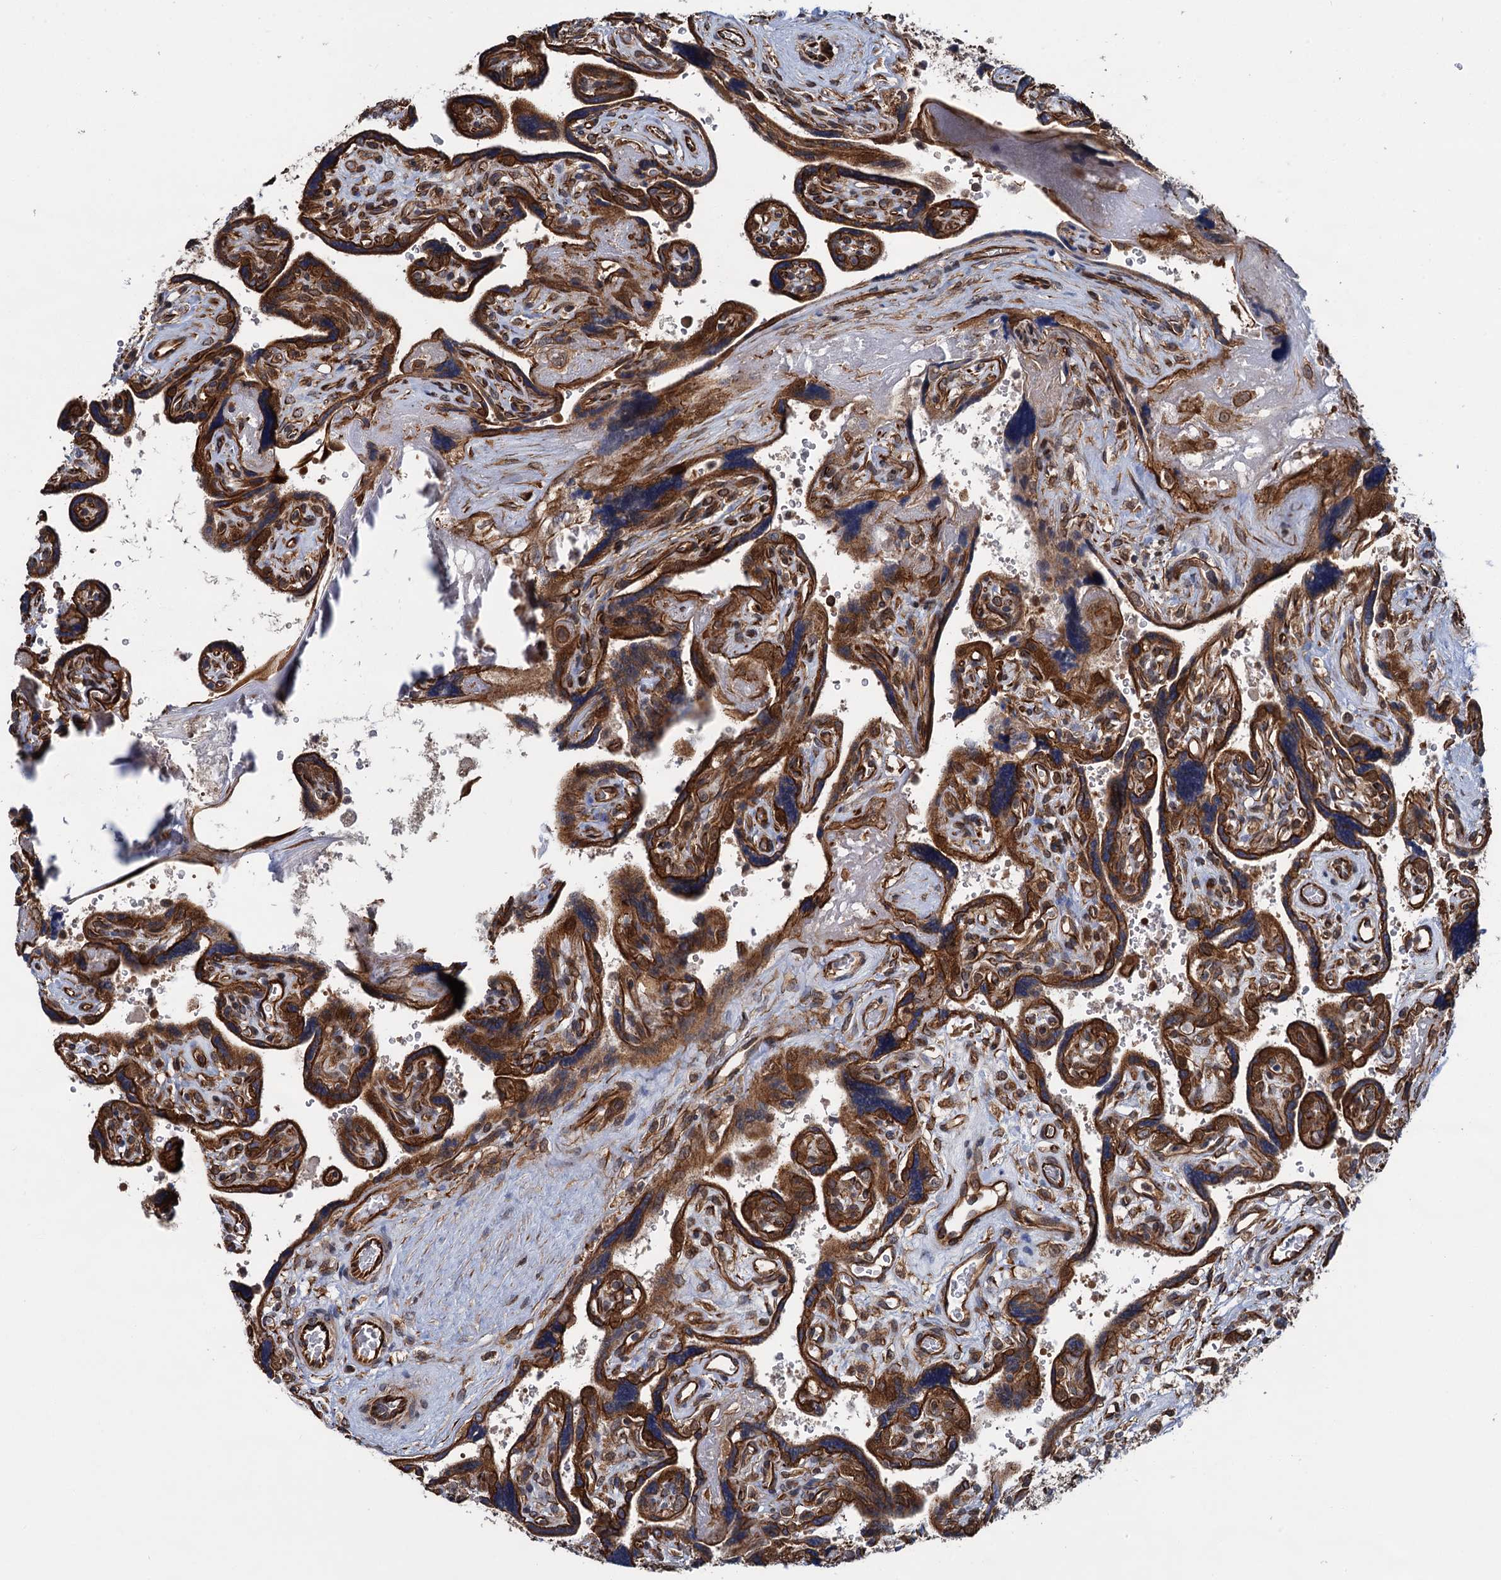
{"staining": {"intensity": "strong", "quantity": ">75%", "location": "cytoplasmic/membranous"}, "tissue": "placenta", "cell_type": "Trophoblastic cells", "image_type": "normal", "snomed": [{"axis": "morphology", "description": "Normal tissue, NOS"}, {"axis": "topography", "description": "Placenta"}], "caption": "About >75% of trophoblastic cells in benign human placenta show strong cytoplasmic/membranous protein positivity as visualized by brown immunohistochemical staining.", "gene": "ZFYVE19", "patient": {"sex": "female", "age": 39}}